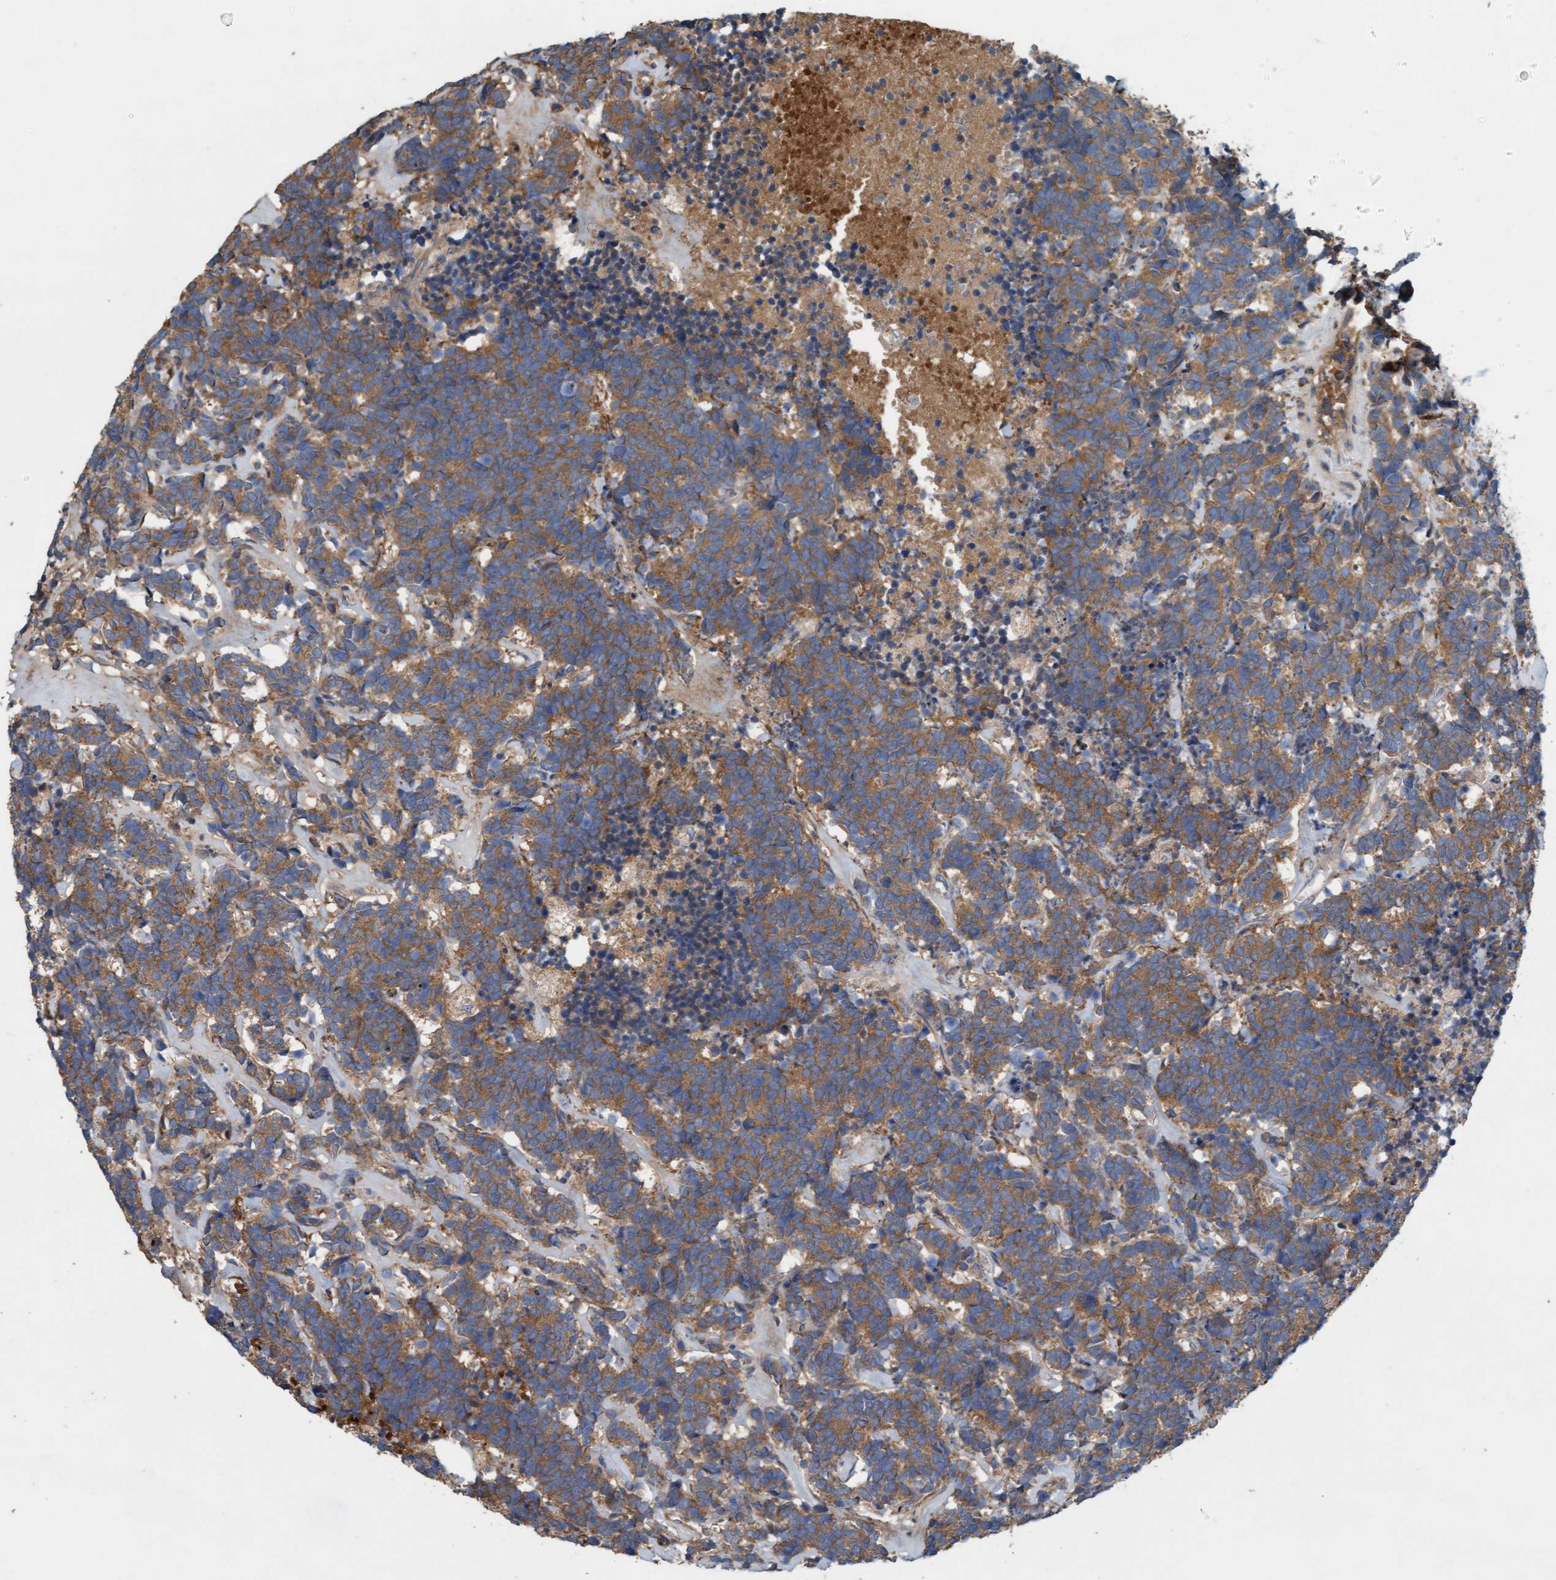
{"staining": {"intensity": "moderate", "quantity": ">75%", "location": "cytoplasmic/membranous"}, "tissue": "carcinoid", "cell_type": "Tumor cells", "image_type": "cancer", "snomed": [{"axis": "morphology", "description": "Carcinoma, NOS"}, {"axis": "morphology", "description": "Carcinoid, malignant, NOS"}, {"axis": "topography", "description": "Urinary bladder"}], "caption": "Malignant carcinoid stained with DAB IHC shows medium levels of moderate cytoplasmic/membranous positivity in approximately >75% of tumor cells. The protein of interest is stained brown, and the nuclei are stained in blue (DAB (3,3'-diaminobenzidine) IHC with brightfield microscopy, high magnification).", "gene": "DDHD2", "patient": {"sex": "male", "age": 57}}